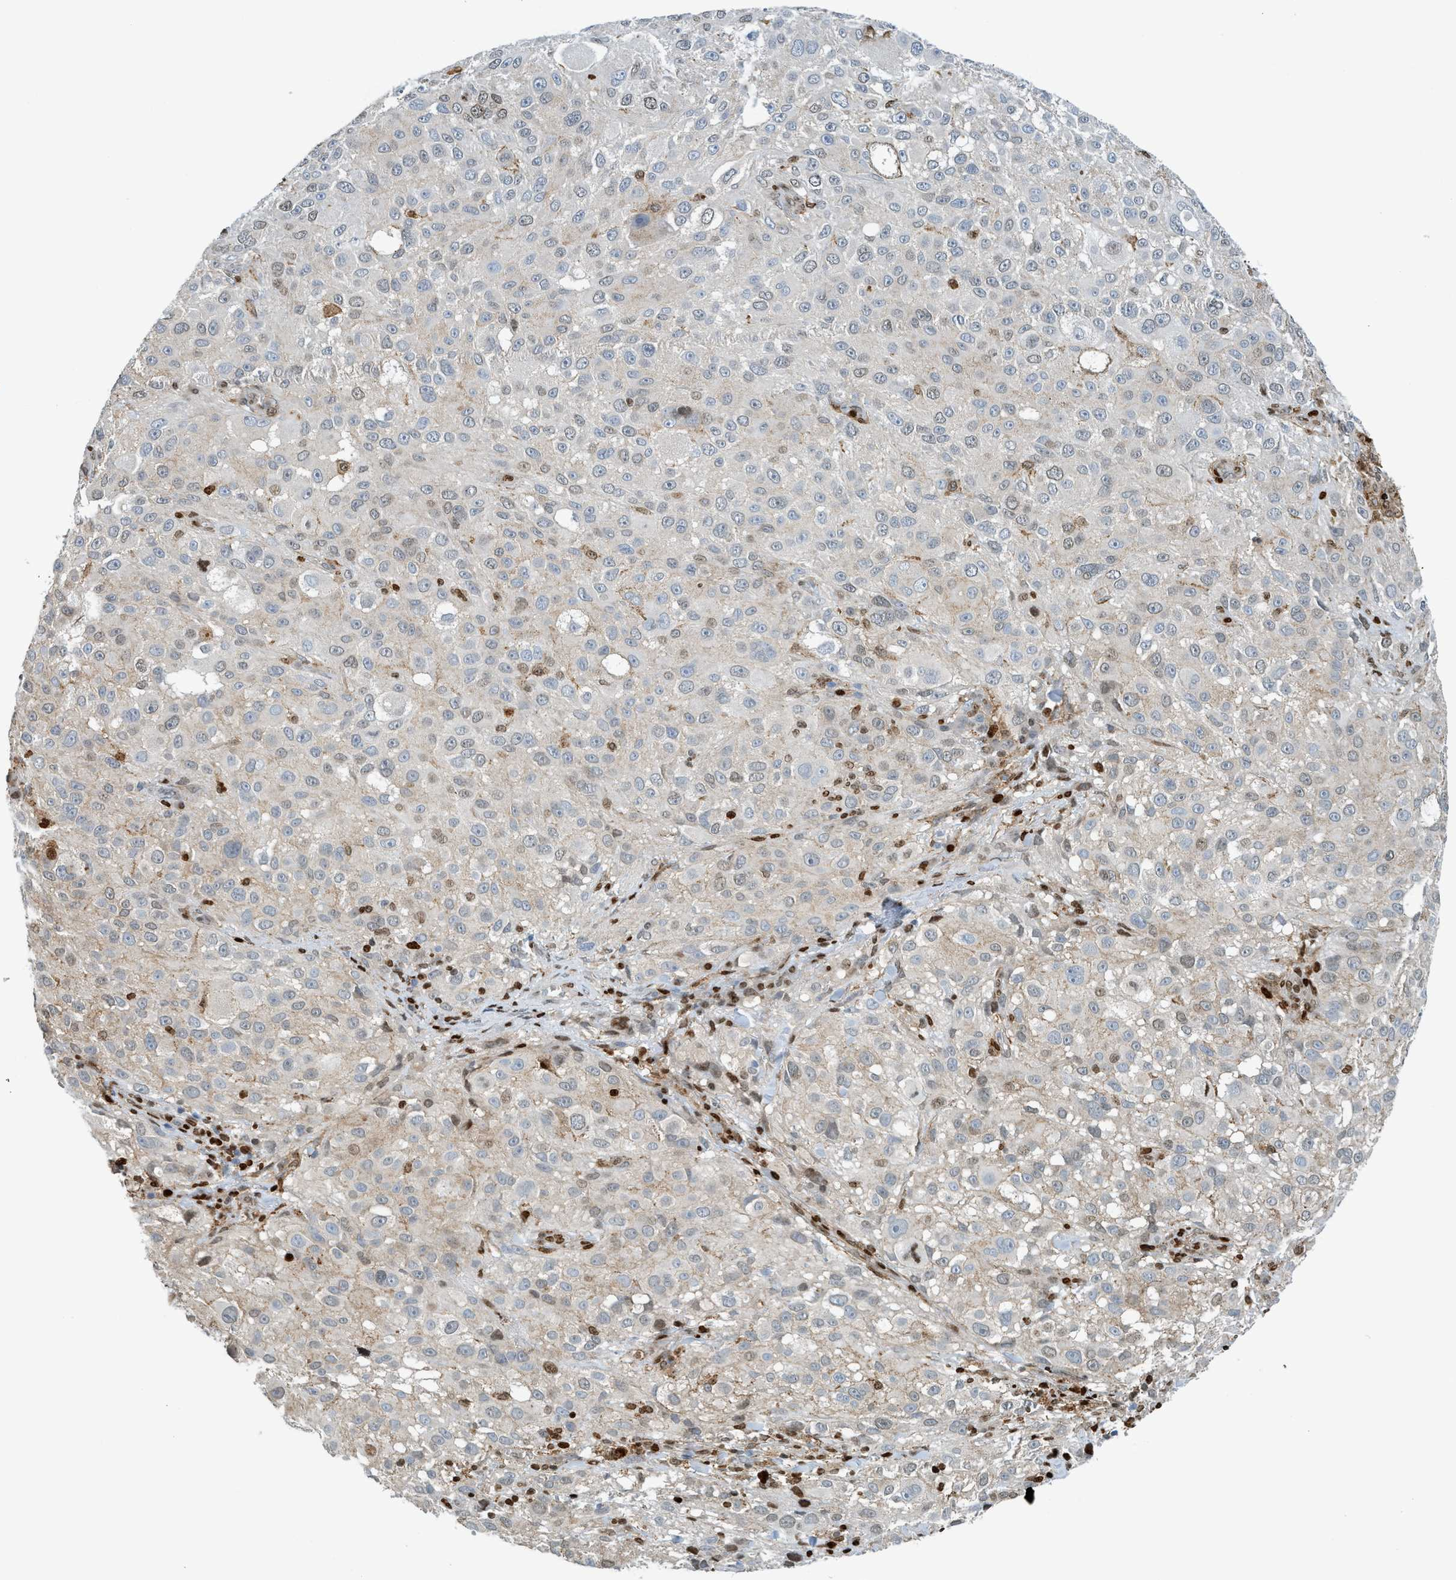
{"staining": {"intensity": "weak", "quantity": "<25%", "location": "cytoplasmic/membranous,nuclear"}, "tissue": "melanoma", "cell_type": "Tumor cells", "image_type": "cancer", "snomed": [{"axis": "morphology", "description": "Necrosis, NOS"}, {"axis": "morphology", "description": "Malignant melanoma, NOS"}, {"axis": "topography", "description": "Skin"}], "caption": "Tumor cells are negative for protein expression in human malignant melanoma.", "gene": "SH3D19", "patient": {"sex": "female", "age": 87}}